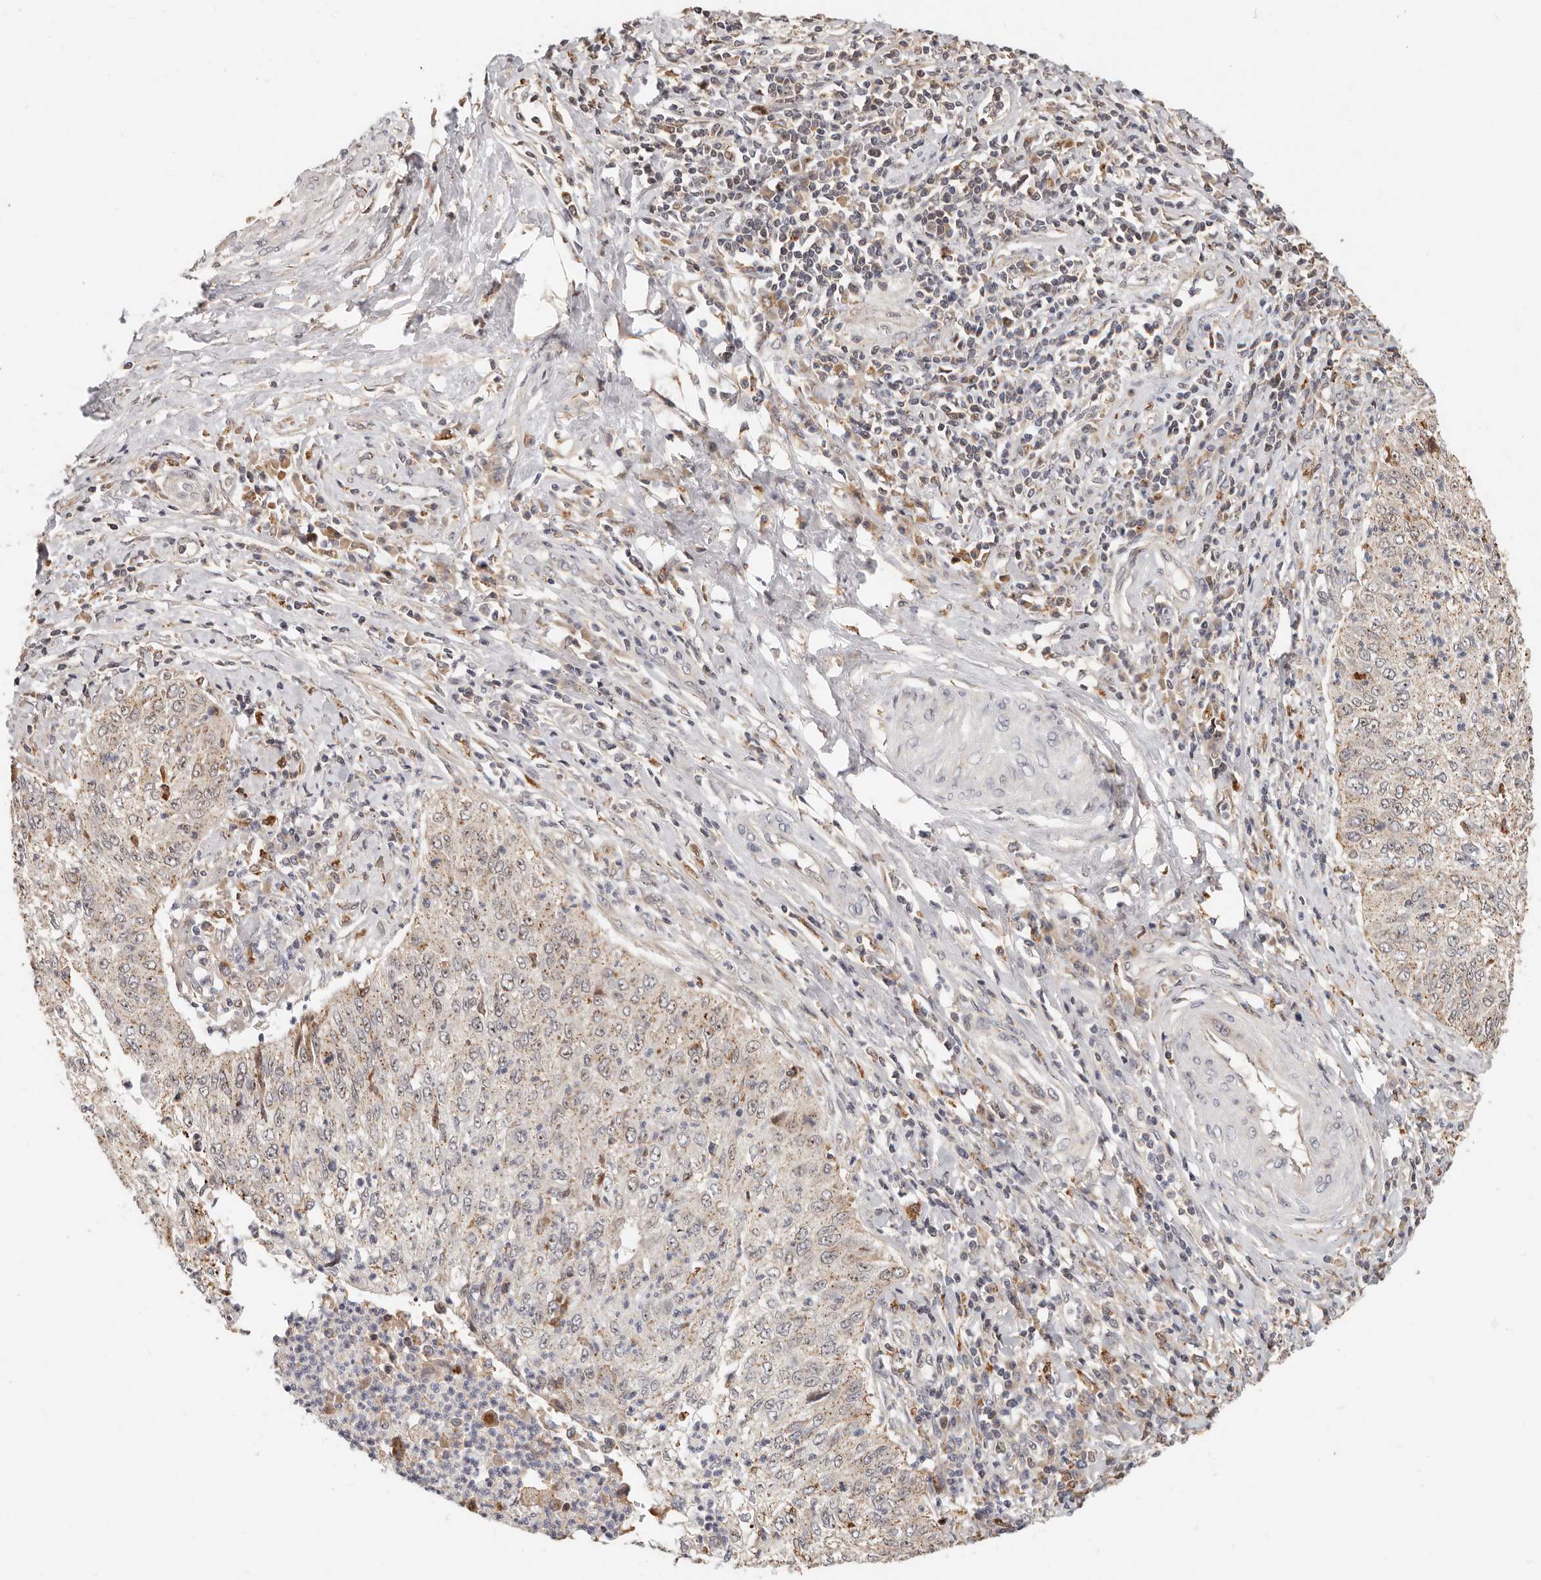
{"staining": {"intensity": "weak", "quantity": "25%-75%", "location": "cytoplasmic/membranous"}, "tissue": "cervical cancer", "cell_type": "Tumor cells", "image_type": "cancer", "snomed": [{"axis": "morphology", "description": "Squamous cell carcinoma, NOS"}, {"axis": "topography", "description": "Cervix"}], "caption": "A micrograph of human cervical cancer (squamous cell carcinoma) stained for a protein demonstrates weak cytoplasmic/membranous brown staining in tumor cells.", "gene": "ZRANB1", "patient": {"sex": "female", "age": 30}}